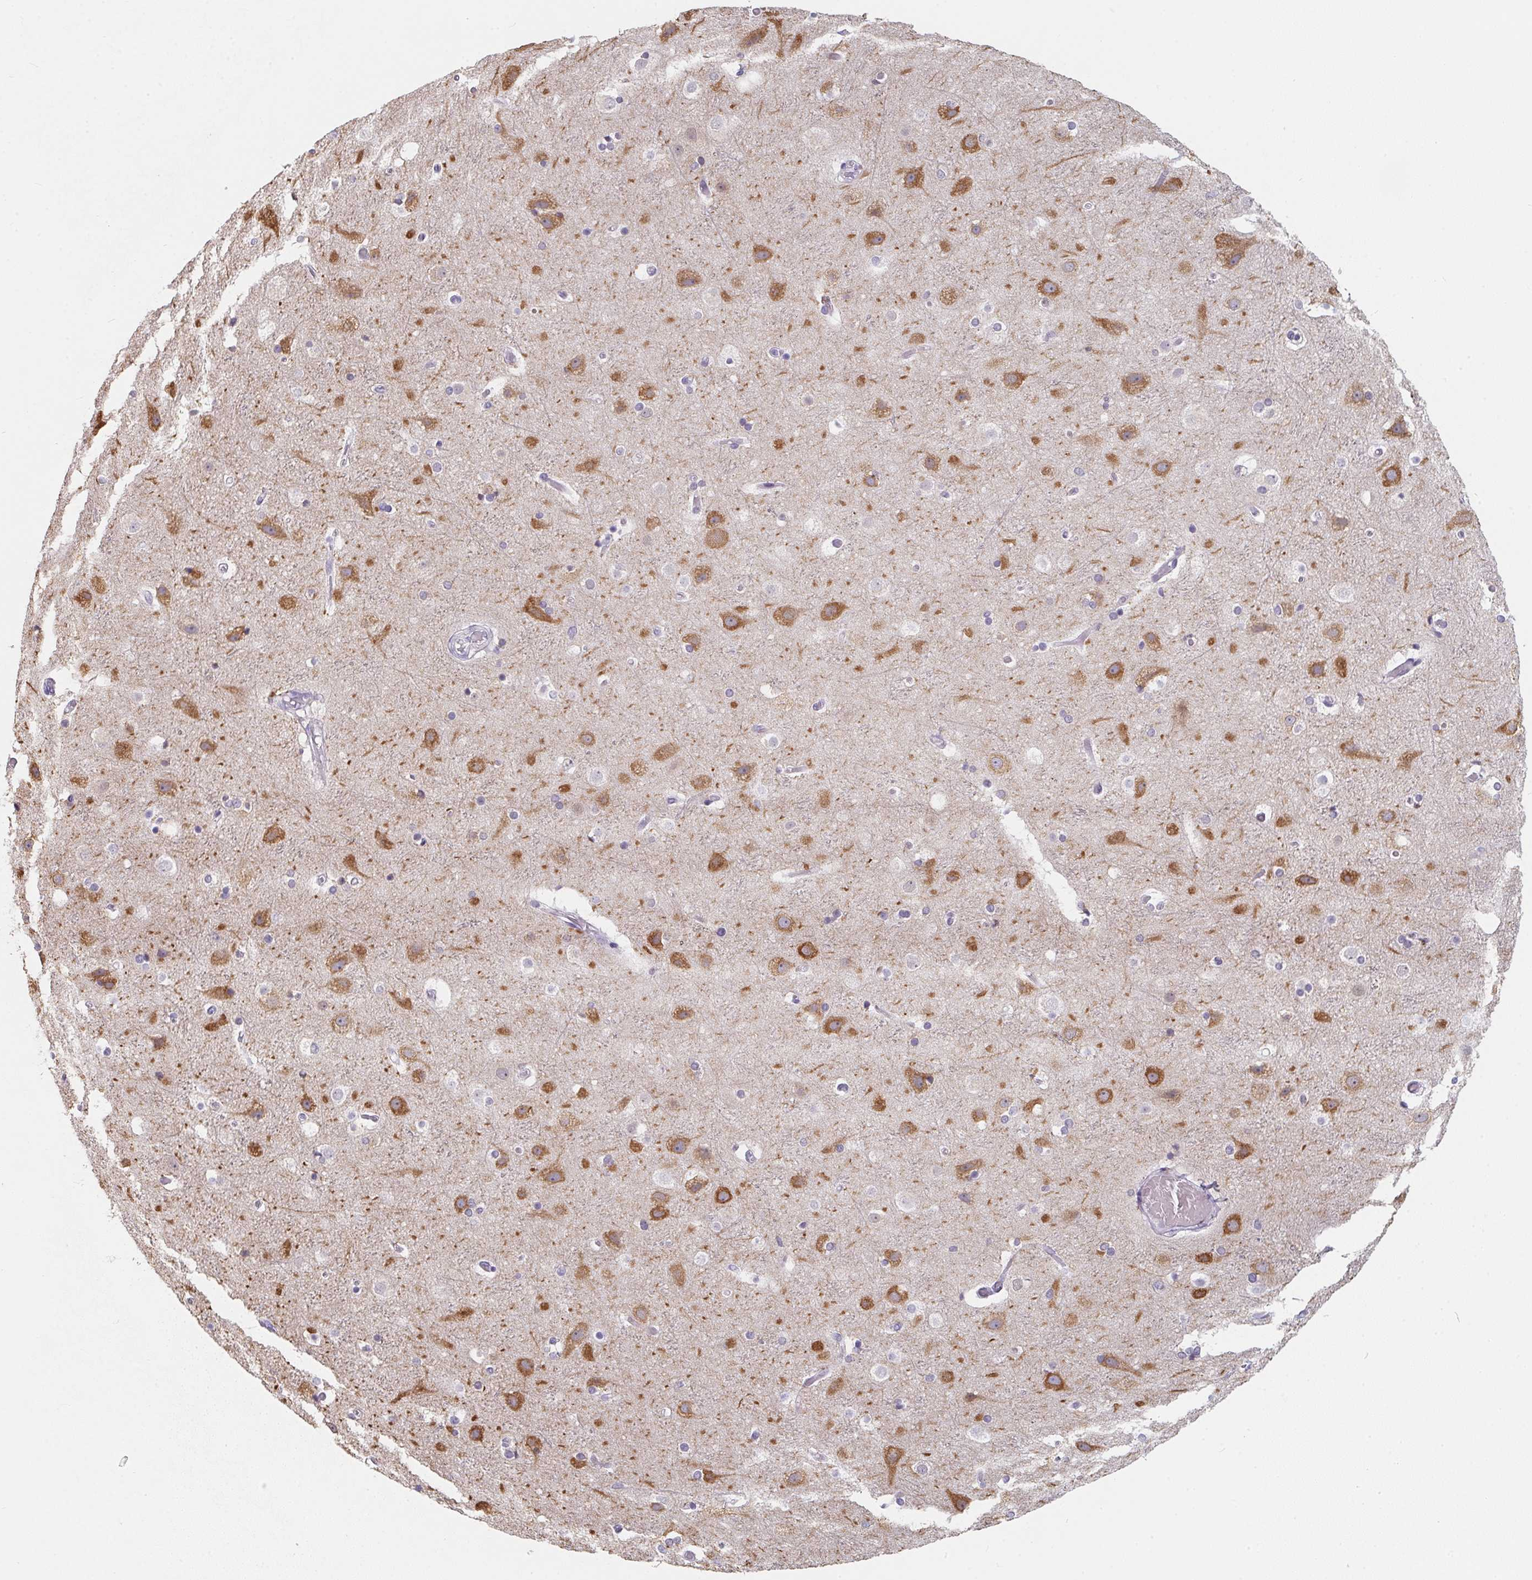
{"staining": {"intensity": "negative", "quantity": "none", "location": "none"}, "tissue": "cerebral cortex", "cell_type": "Endothelial cells", "image_type": "normal", "snomed": [{"axis": "morphology", "description": "Normal tissue, NOS"}, {"axis": "topography", "description": "Cerebral cortex"}], "caption": "There is no significant expression in endothelial cells of cerebral cortex. (DAB IHC, high magnification).", "gene": "MAP1A", "patient": {"sex": "female", "age": 52}}